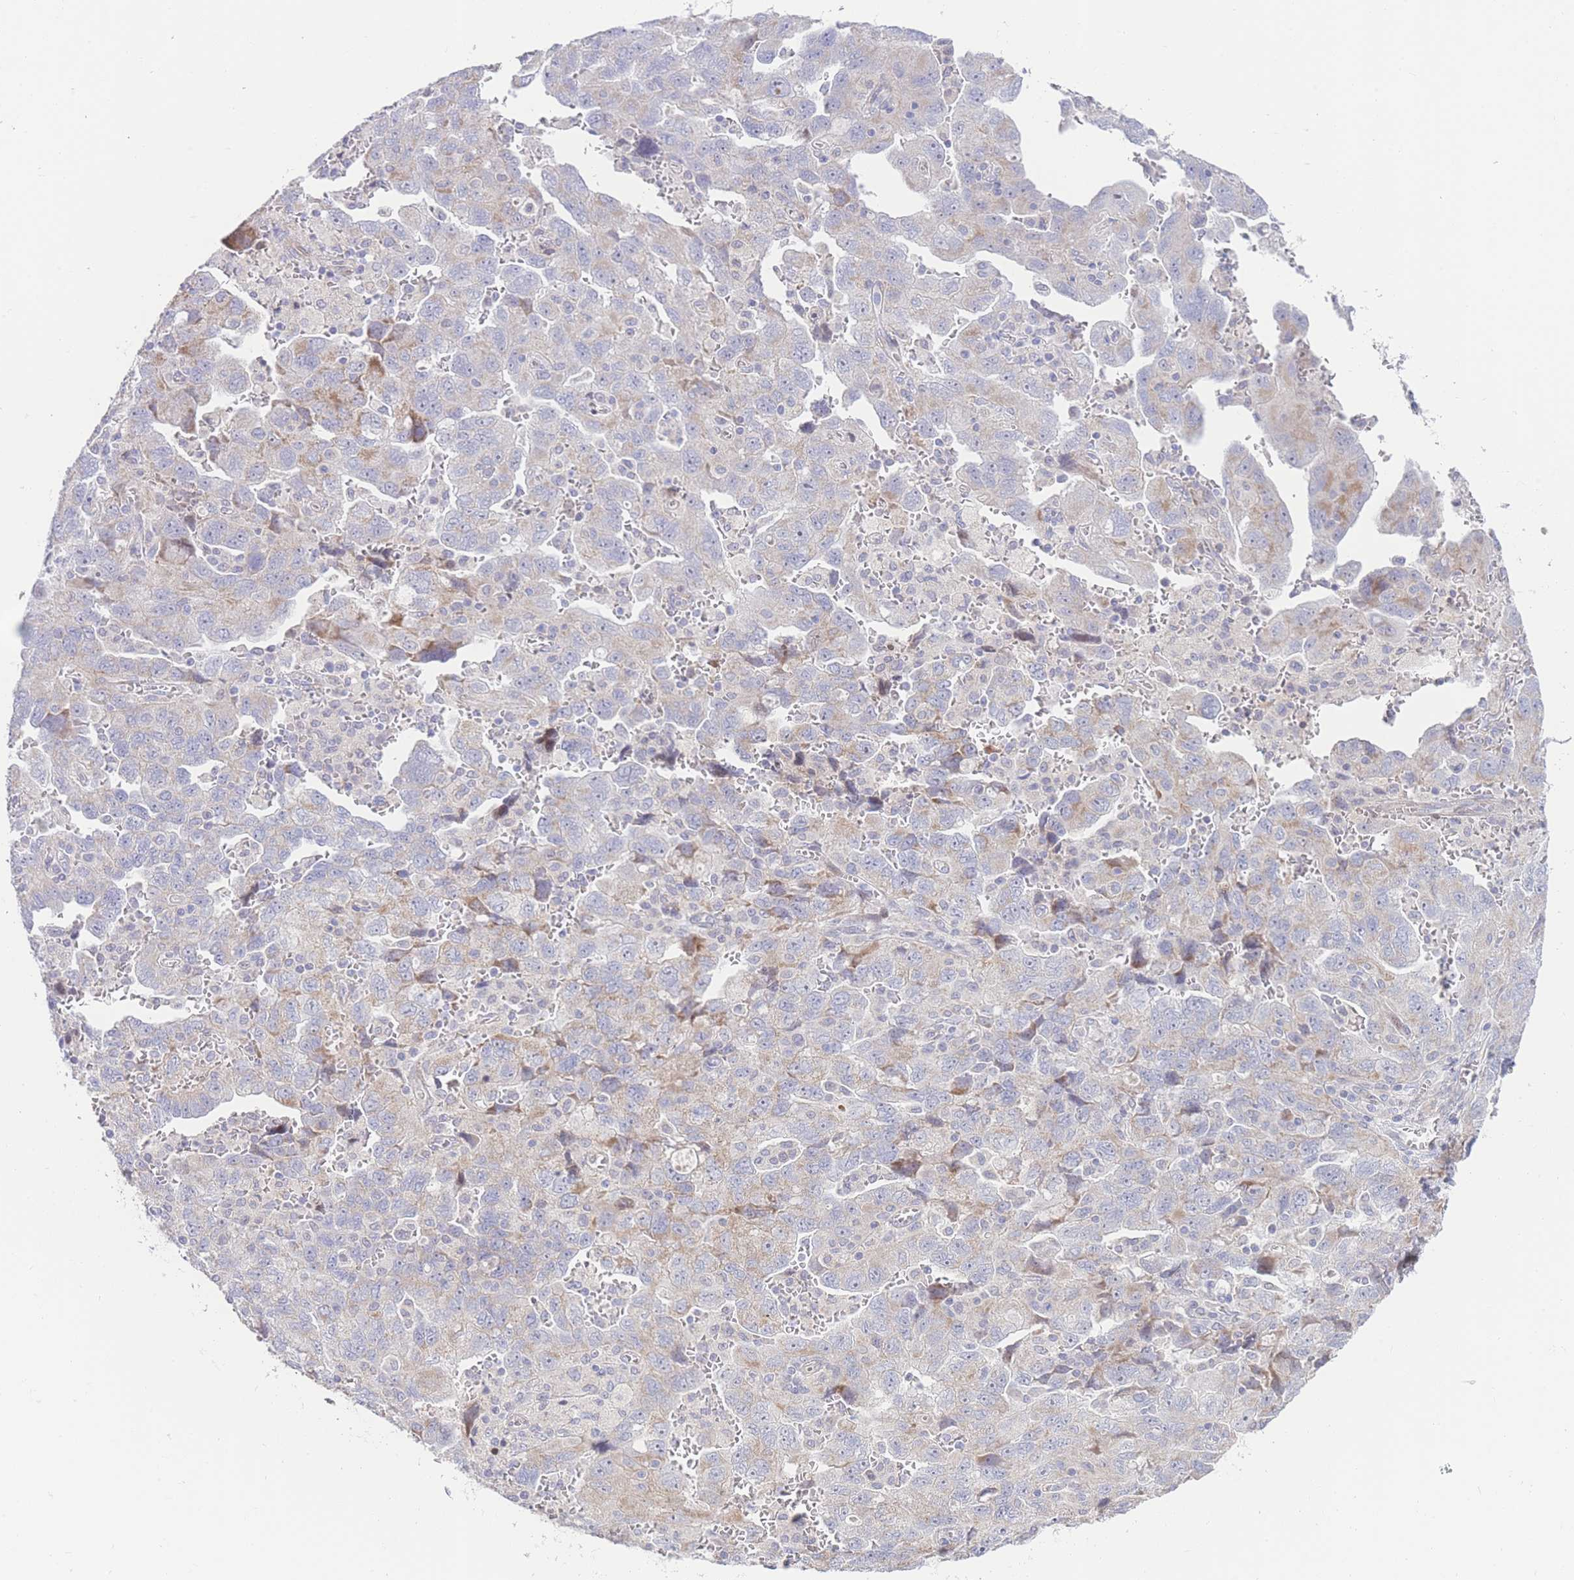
{"staining": {"intensity": "weak", "quantity": "<25%", "location": "cytoplasmic/membranous"}, "tissue": "ovarian cancer", "cell_type": "Tumor cells", "image_type": "cancer", "snomed": [{"axis": "morphology", "description": "Carcinoma, NOS"}, {"axis": "morphology", "description": "Cystadenocarcinoma, serous, NOS"}, {"axis": "topography", "description": "Ovary"}], "caption": "Ovarian cancer stained for a protein using IHC shows no expression tumor cells.", "gene": "GPAM", "patient": {"sex": "female", "age": 69}}